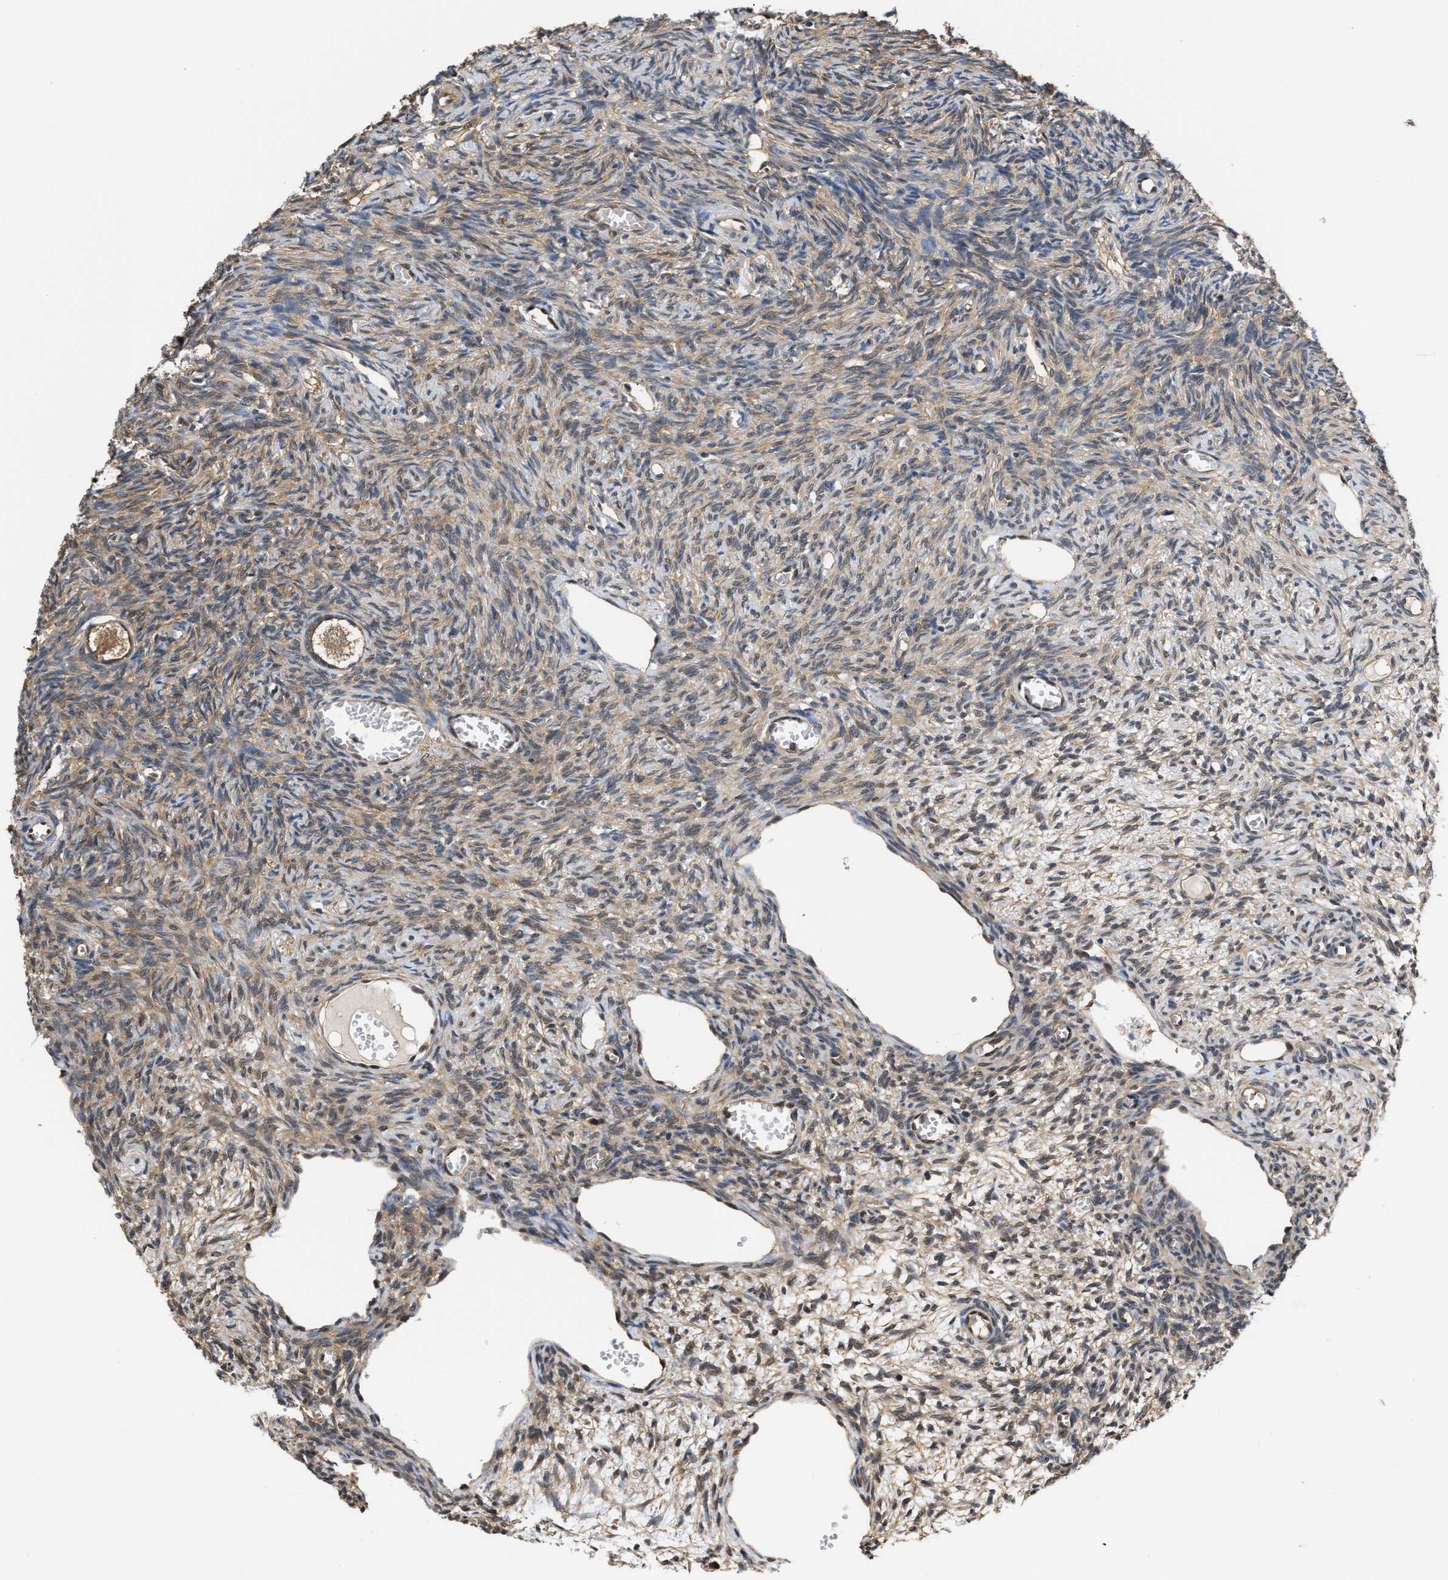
{"staining": {"intensity": "moderate", "quantity": ">75%", "location": "cytoplasmic/membranous"}, "tissue": "ovary", "cell_type": "Follicle cells", "image_type": "normal", "snomed": [{"axis": "morphology", "description": "Normal tissue, NOS"}, {"axis": "topography", "description": "Ovary"}], "caption": "Immunohistochemistry of benign ovary demonstrates medium levels of moderate cytoplasmic/membranous staining in about >75% of follicle cells. Using DAB (3,3'-diaminobenzidine) (brown) and hematoxylin (blue) stains, captured at high magnification using brightfield microscopy.", "gene": "SCAI", "patient": {"sex": "female", "age": 27}}